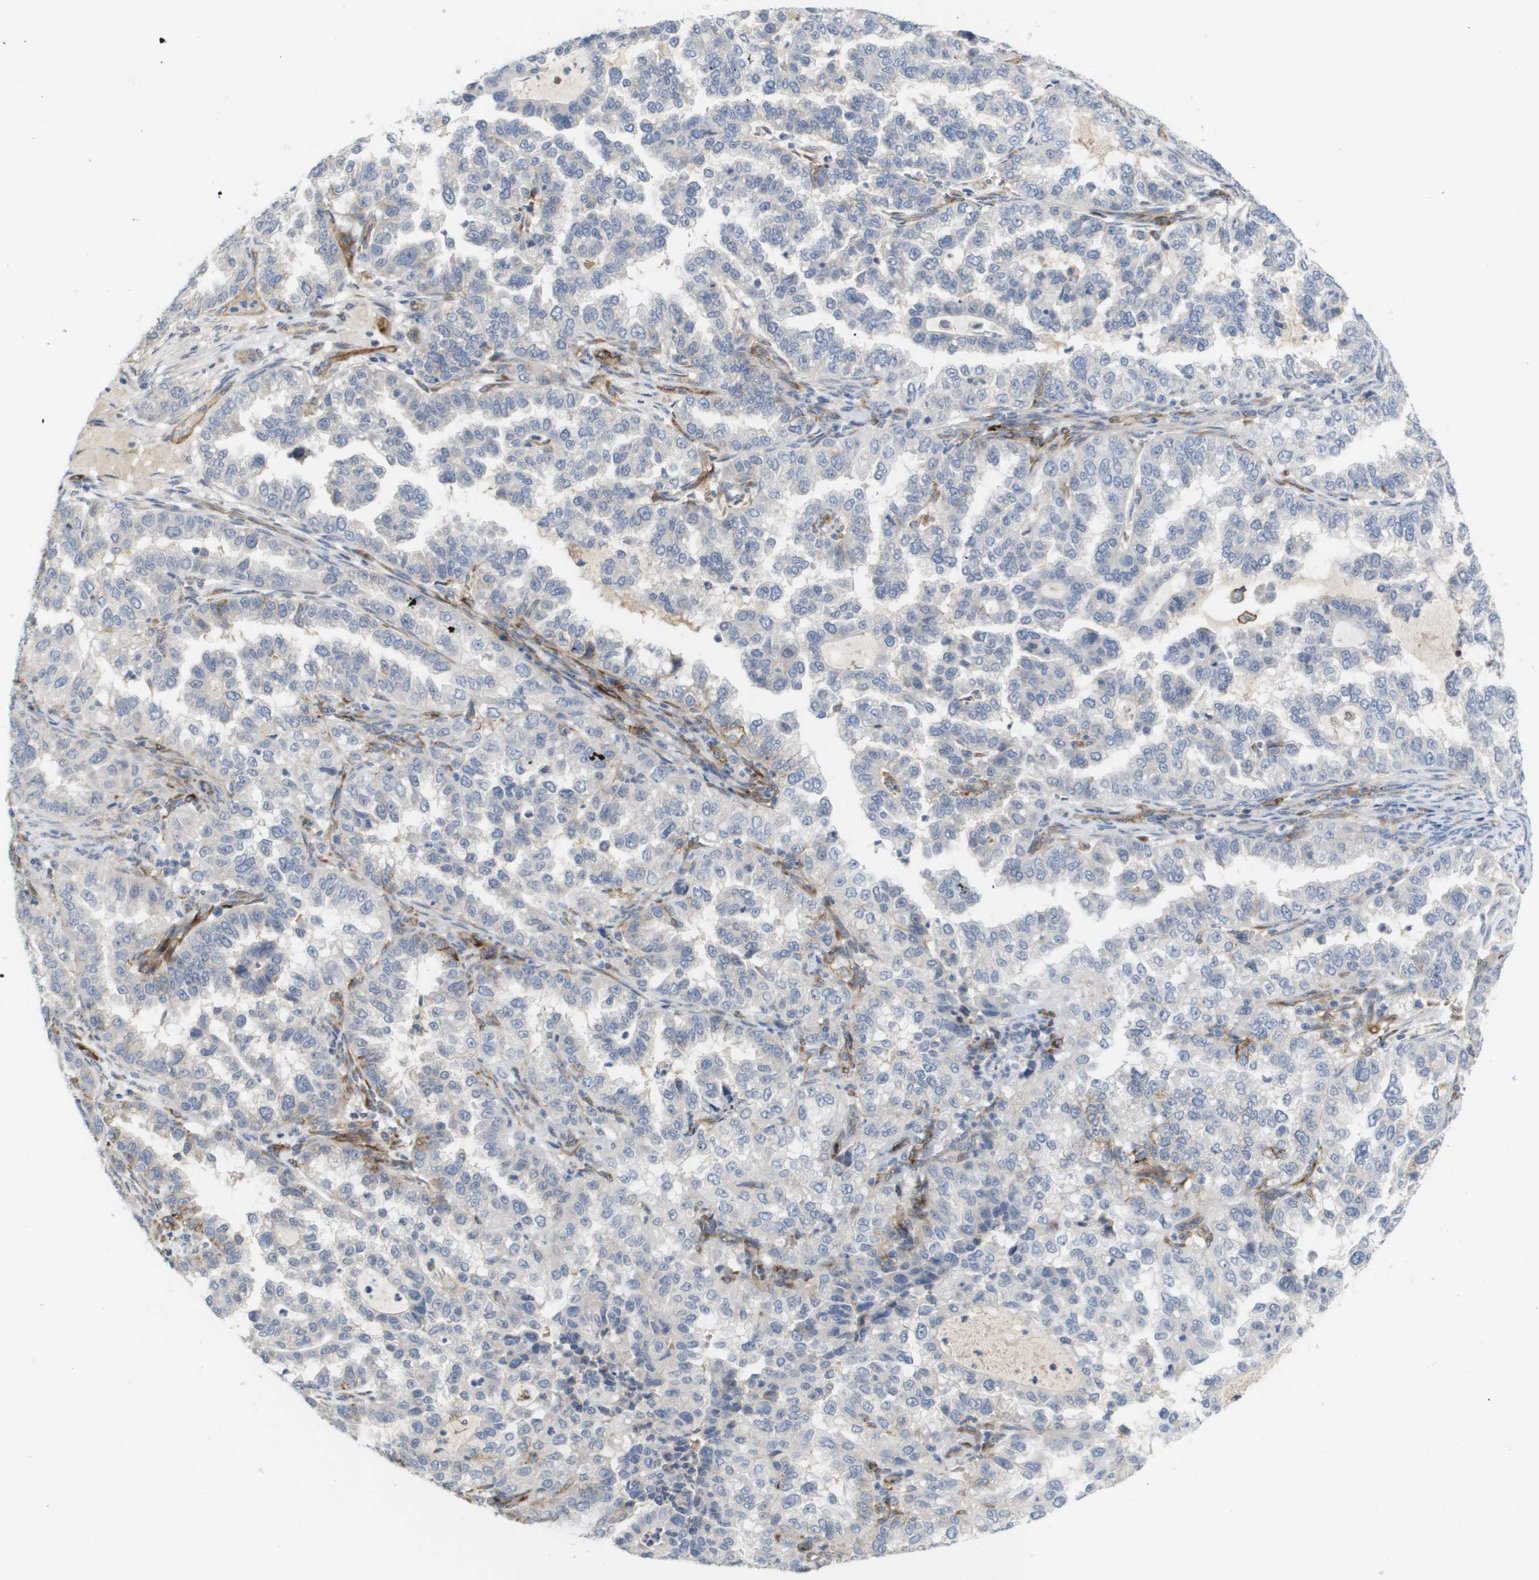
{"staining": {"intensity": "negative", "quantity": "none", "location": "none"}, "tissue": "endometrial cancer", "cell_type": "Tumor cells", "image_type": "cancer", "snomed": [{"axis": "morphology", "description": "Adenocarcinoma, NOS"}, {"axis": "topography", "description": "Endometrium"}], "caption": "The image displays no staining of tumor cells in endometrial cancer (adenocarcinoma).", "gene": "ANGPT2", "patient": {"sex": "female", "age": 85}}